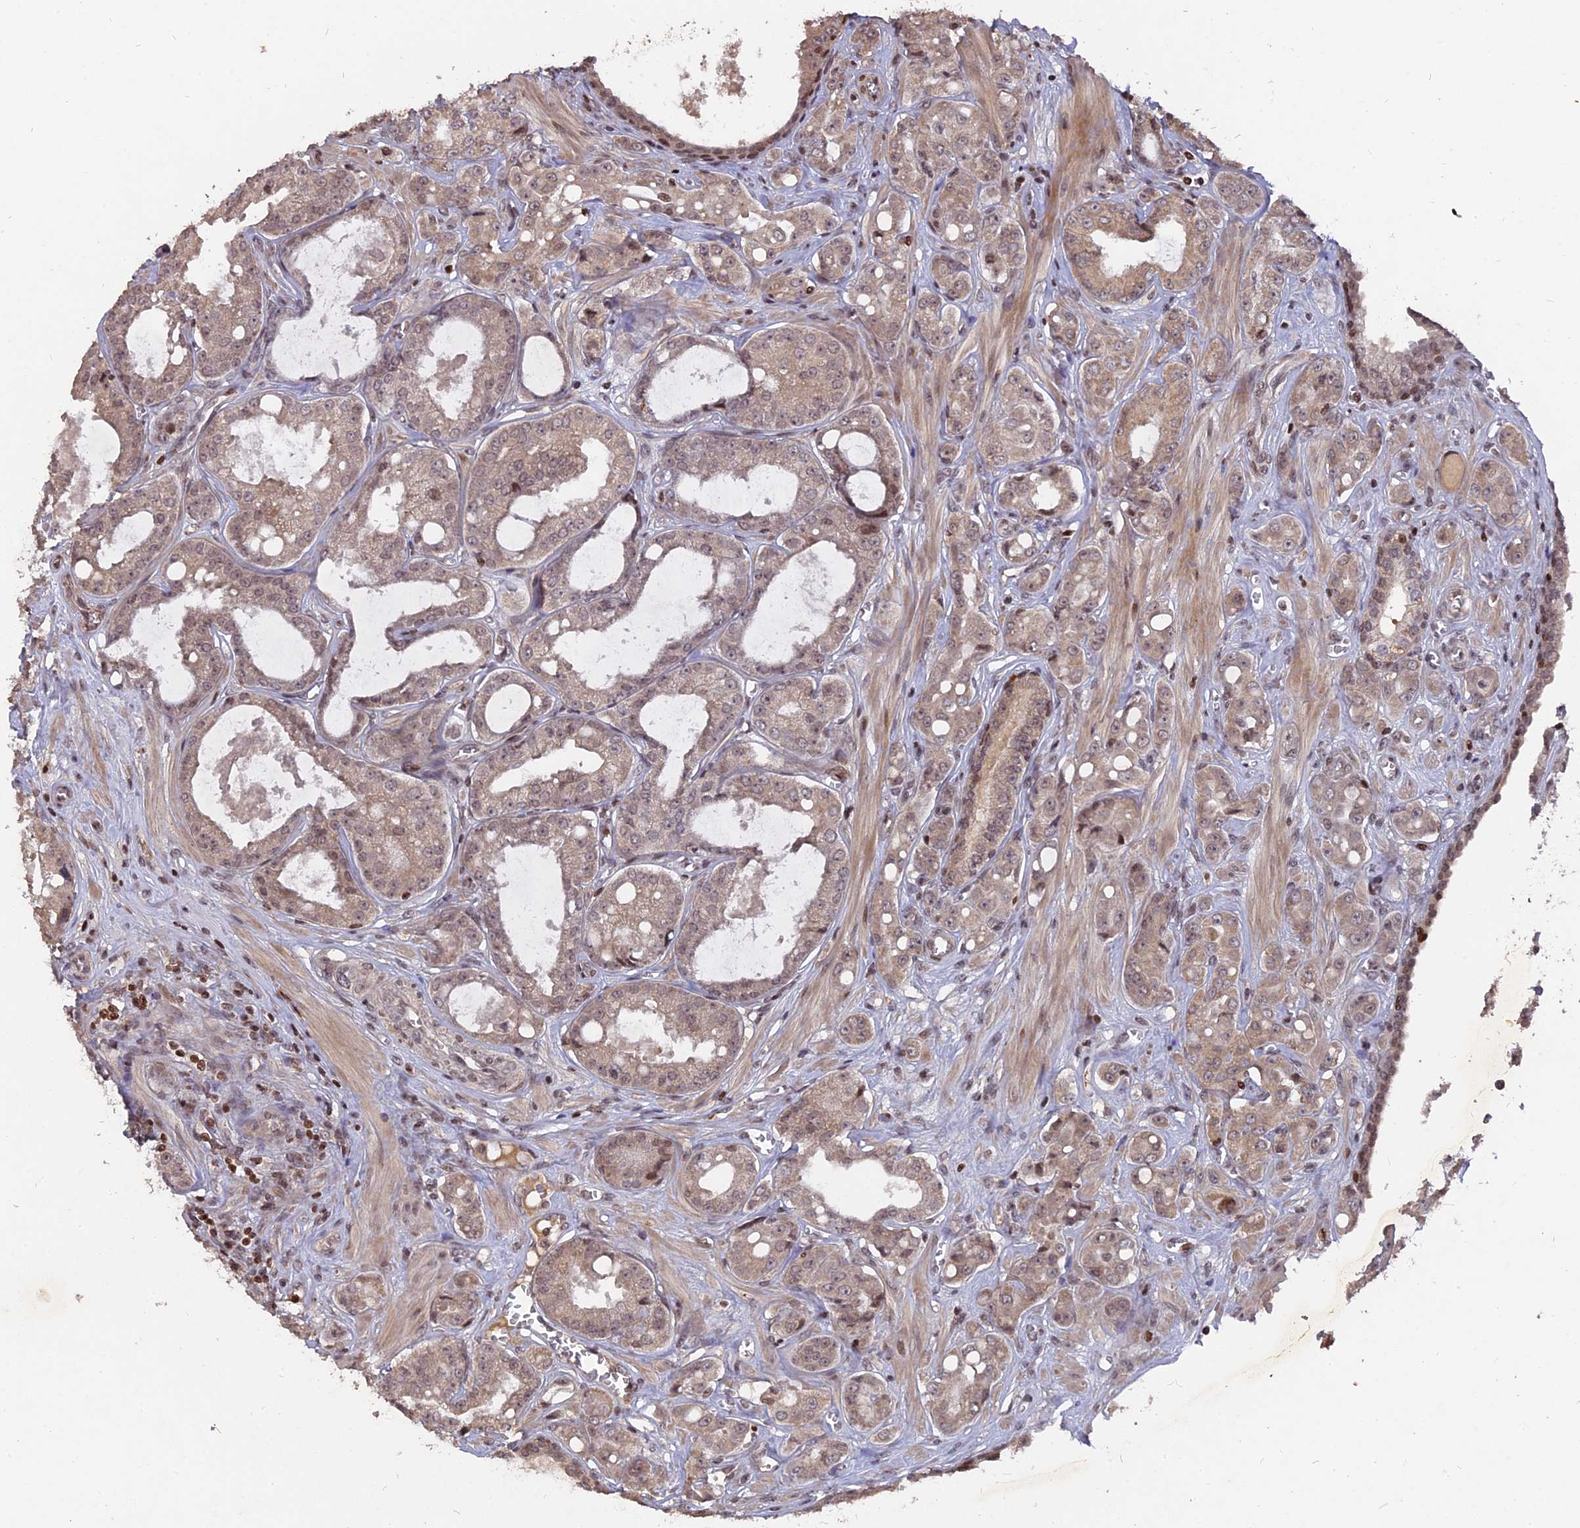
{"staining": {"intensity": "weak", "quantity": "25%-75%", "location": "nuclear"}, "tissue": "prostate cancer", "cell_type": "Tumor cells", "image_type": "cancer", "snomed": [{"axis": "morphology", "description": "Adenocarcinoma, High grade"}, {"axis": "topography", "description": "Prostate"}], "caption": "A brown stain highlights weak nuclear positivity of a protein in high-grade adenocarcinoma (prostate) tumor cells.", "gene": "NR1H3", "patient": {"sex": "male", "age": 74}}